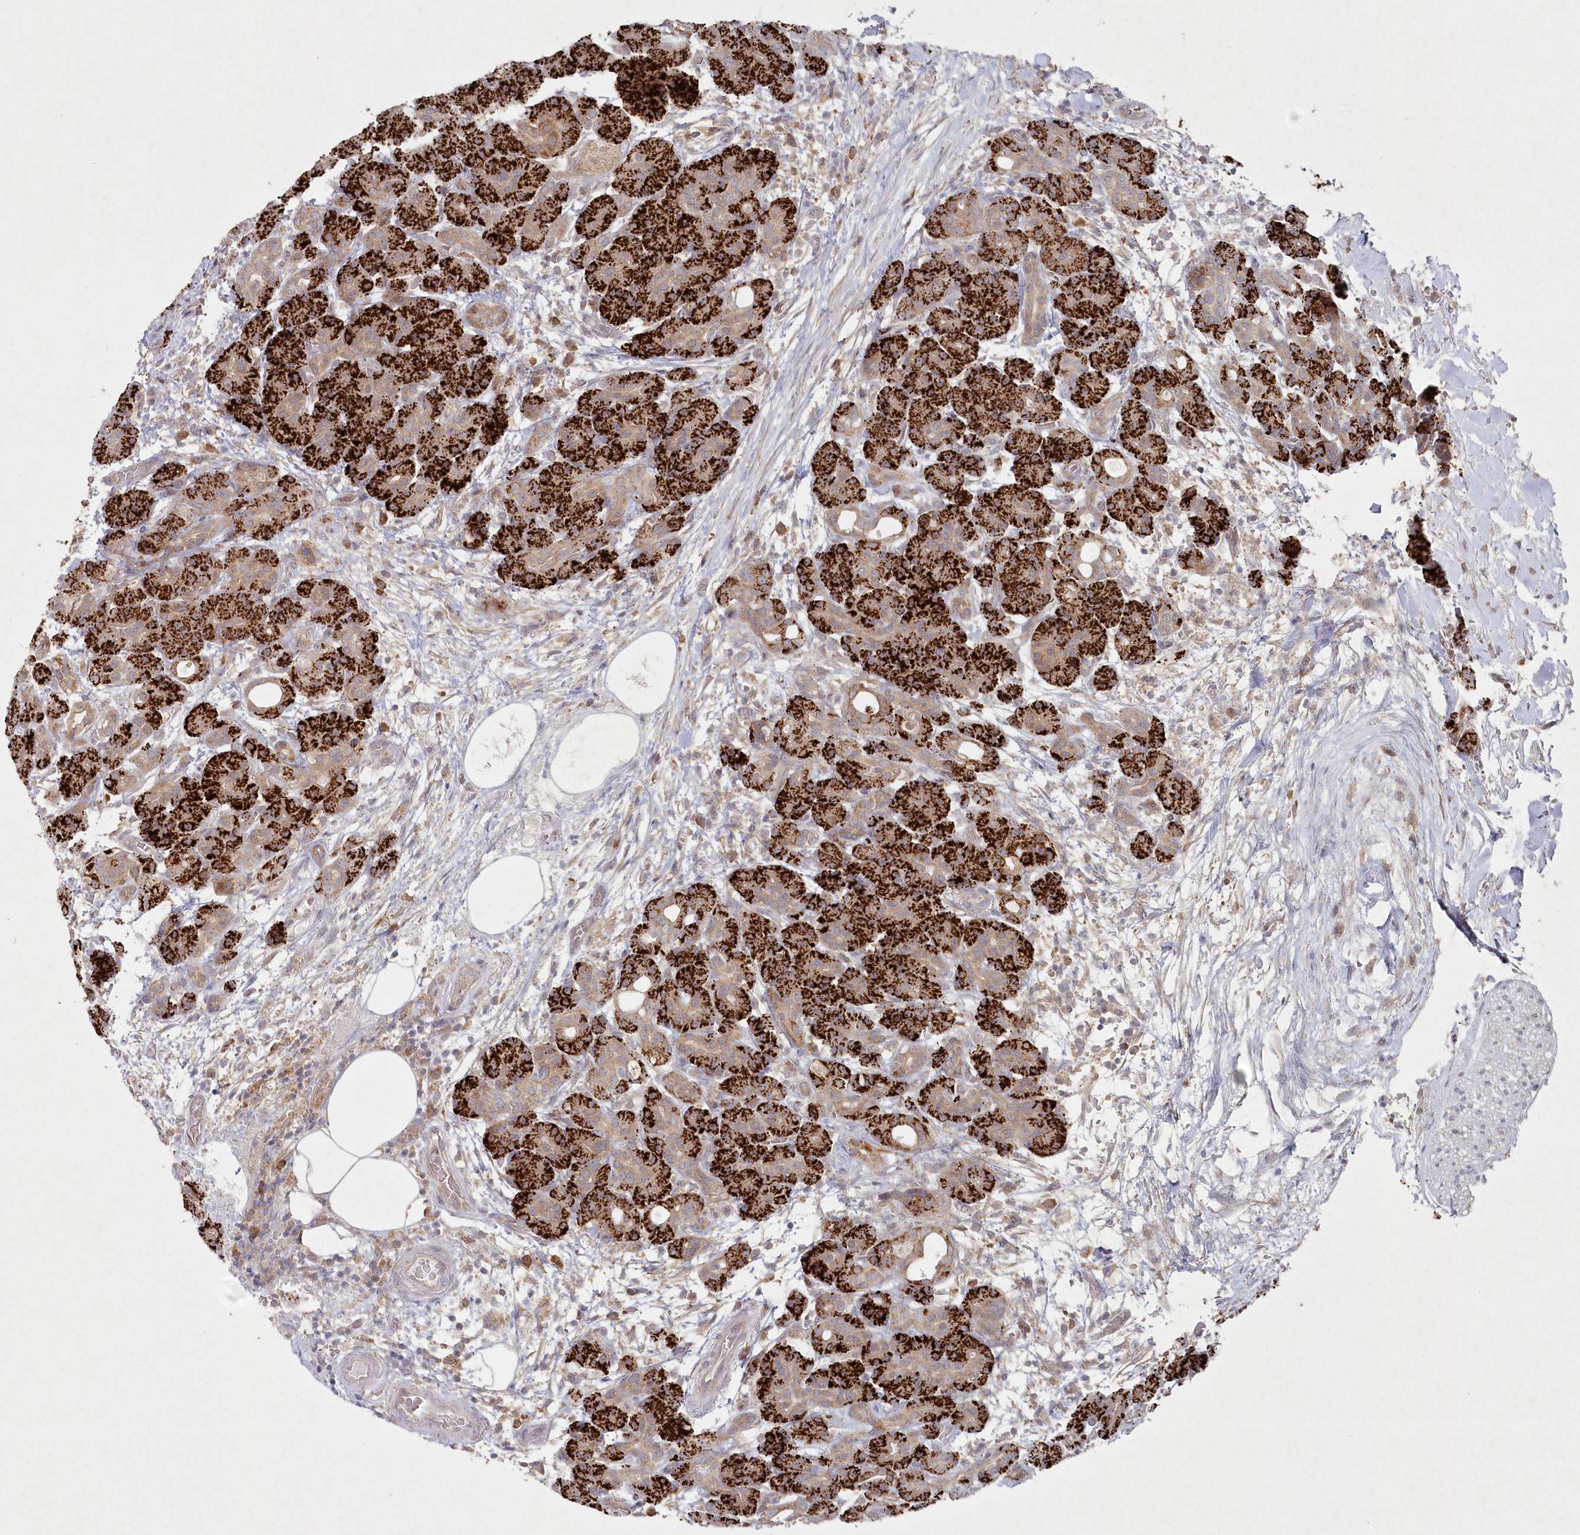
{"staining": {"intensity": "strong", "quantity": ">75%", "location": "cytoplasmic/membranous"}, "tissue": "pancreas", "cell_type": "Exocrine glandular cells", "image_type": "normal", "snomed": [{"axis": "morphology", "description": "Normal tissue, NOS"}, {"axis": "topography", "description": "Pancreas"}], "caption": "Benign pancreas demonstrates strong cytoplasmic/membranous staining in about >75% of exocrine glandular cells.", "gene": "TGFBRAP1", "patient": {"sex": "male", "age": 63}}